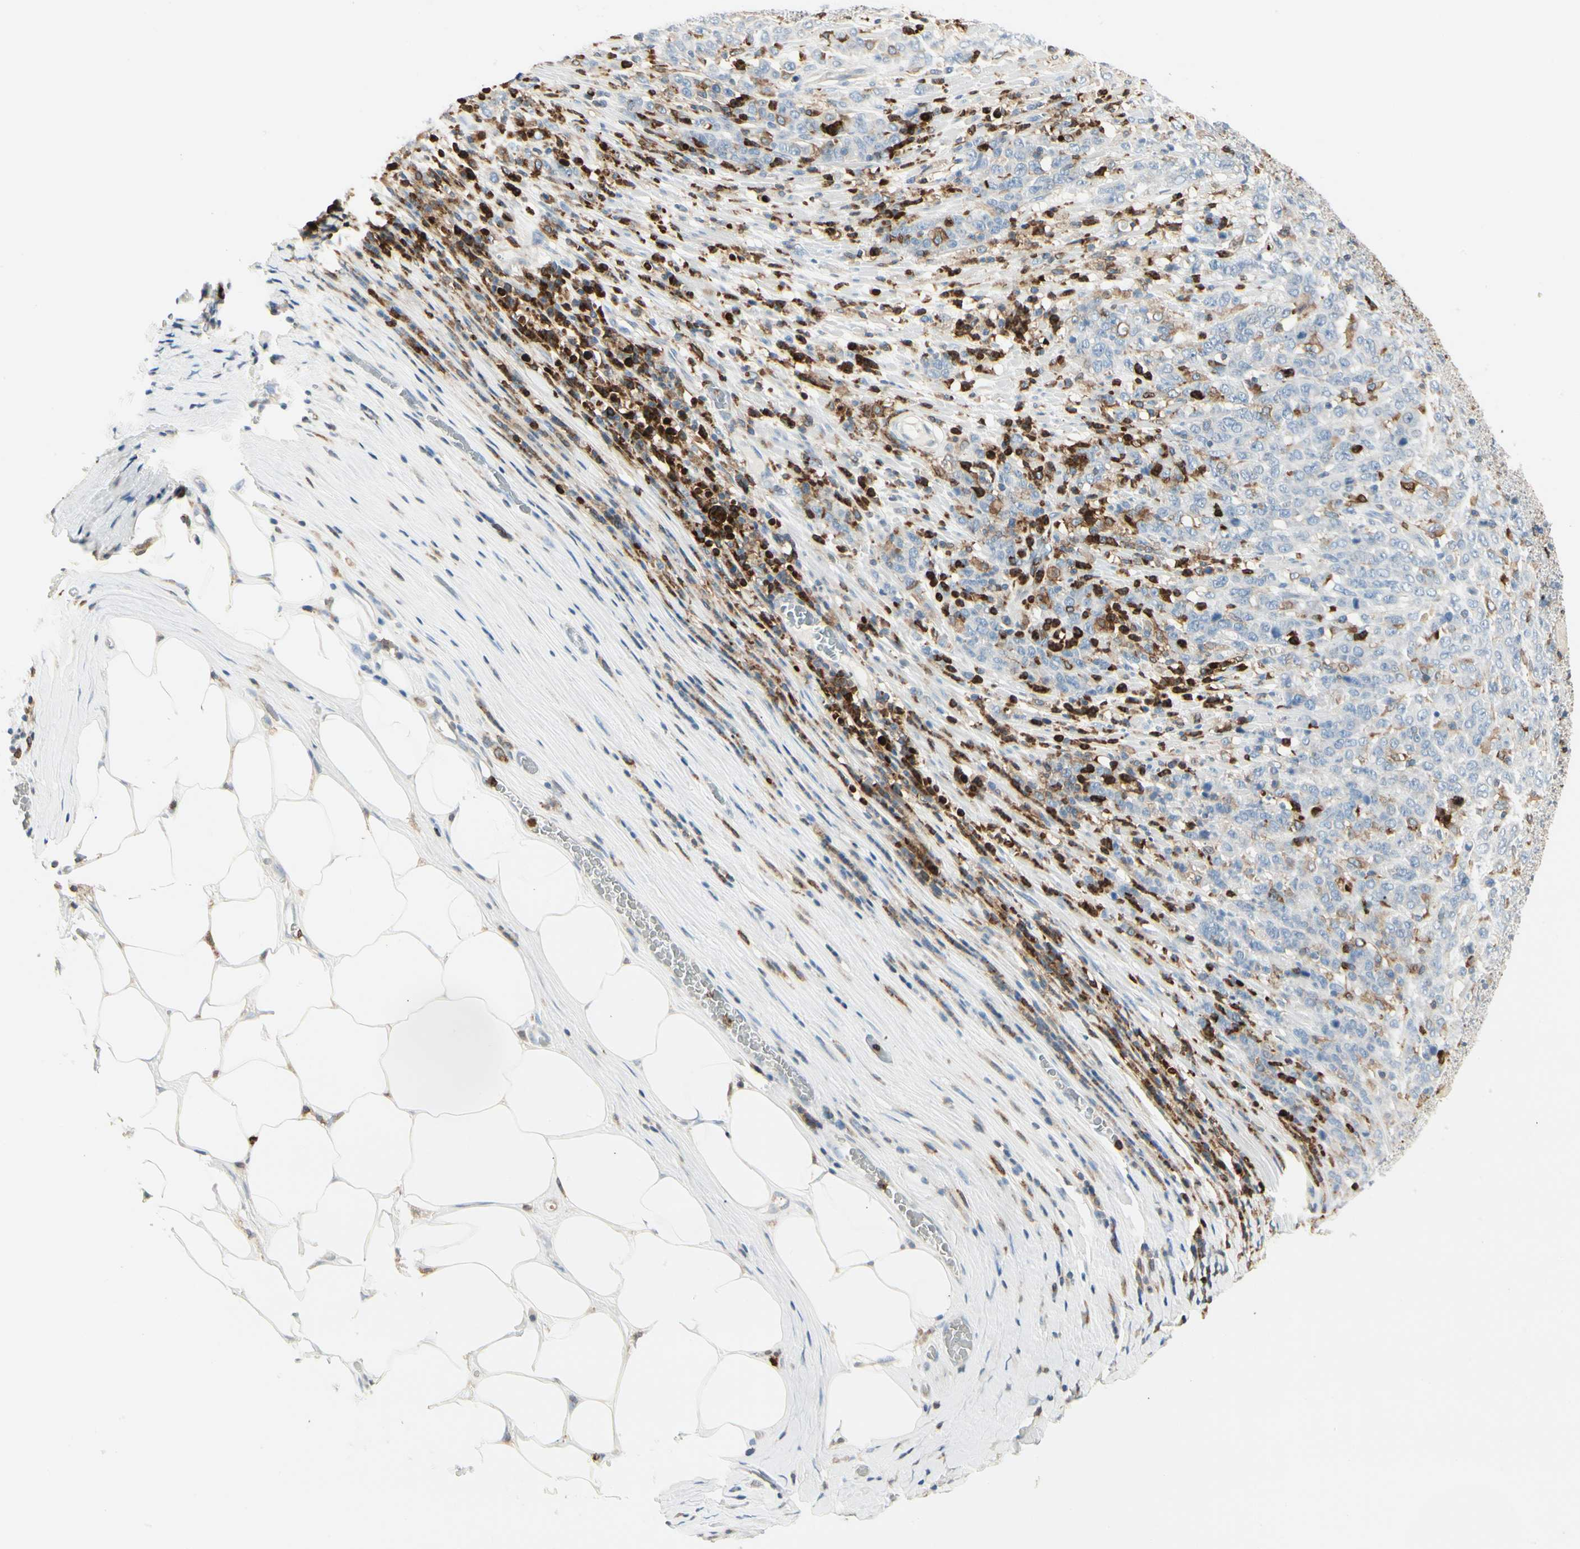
{"staining": {"intensity": "negative", "quantity": "none", "location": "none"}, "tissue": "stomach cancer", "cell_type": "Tumor cells", "image_type": "cancer", "snomed": [{"axis": "morphology", "description": "Adenocarcinoma, NOS"}, {"axis": "topography", "description": "Stomach, lower"}], "caption": "IHC of stomach adenocarcinoma demonstrates no positivity in tumor cells.", "gene": "ITGB2", "patient": {"sex": "female", "age": 71}}